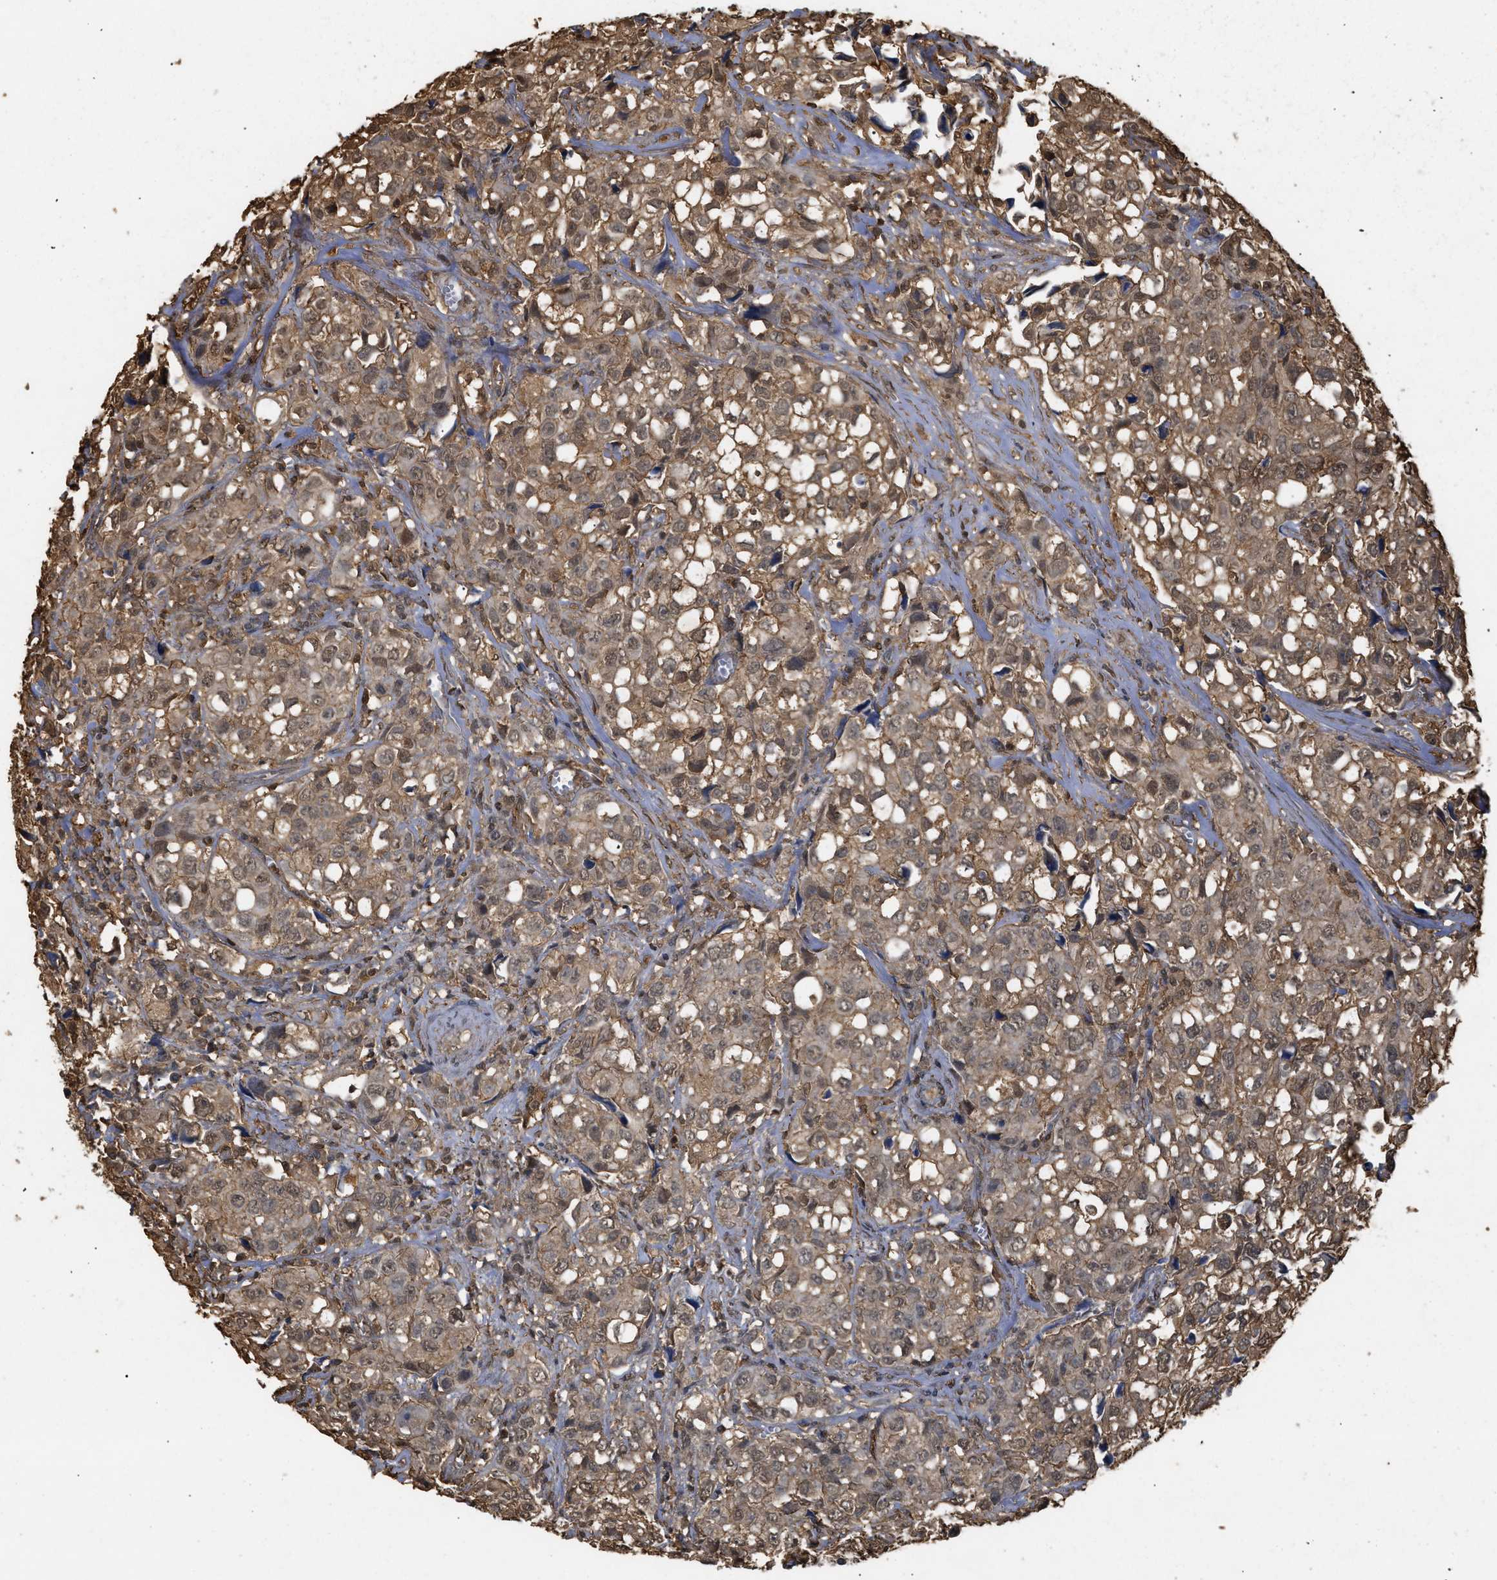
{"staining": {"intensity": "moderate", "quantity": ">75%", "location": "cytoplasmic/membranous"}, "tissue": "urothelial cancer", "cell_type": "Tumor cells", "image_type": "cancer", "snomed": [{"axis": "morphology", "description": "Urothelial carcinoma, High grade"}, {"axis": "topography", "description": "Urinary bladder"}], "caption": "Moderate cytoplasmic/membranous expression is present in about >75% of tumor cells in urothelial cancer. (brown staining indicates protein expression, while blue staining denotes nuclei).", "gene": "CALM1", "patient": {"sex": "female", "age": 75}}